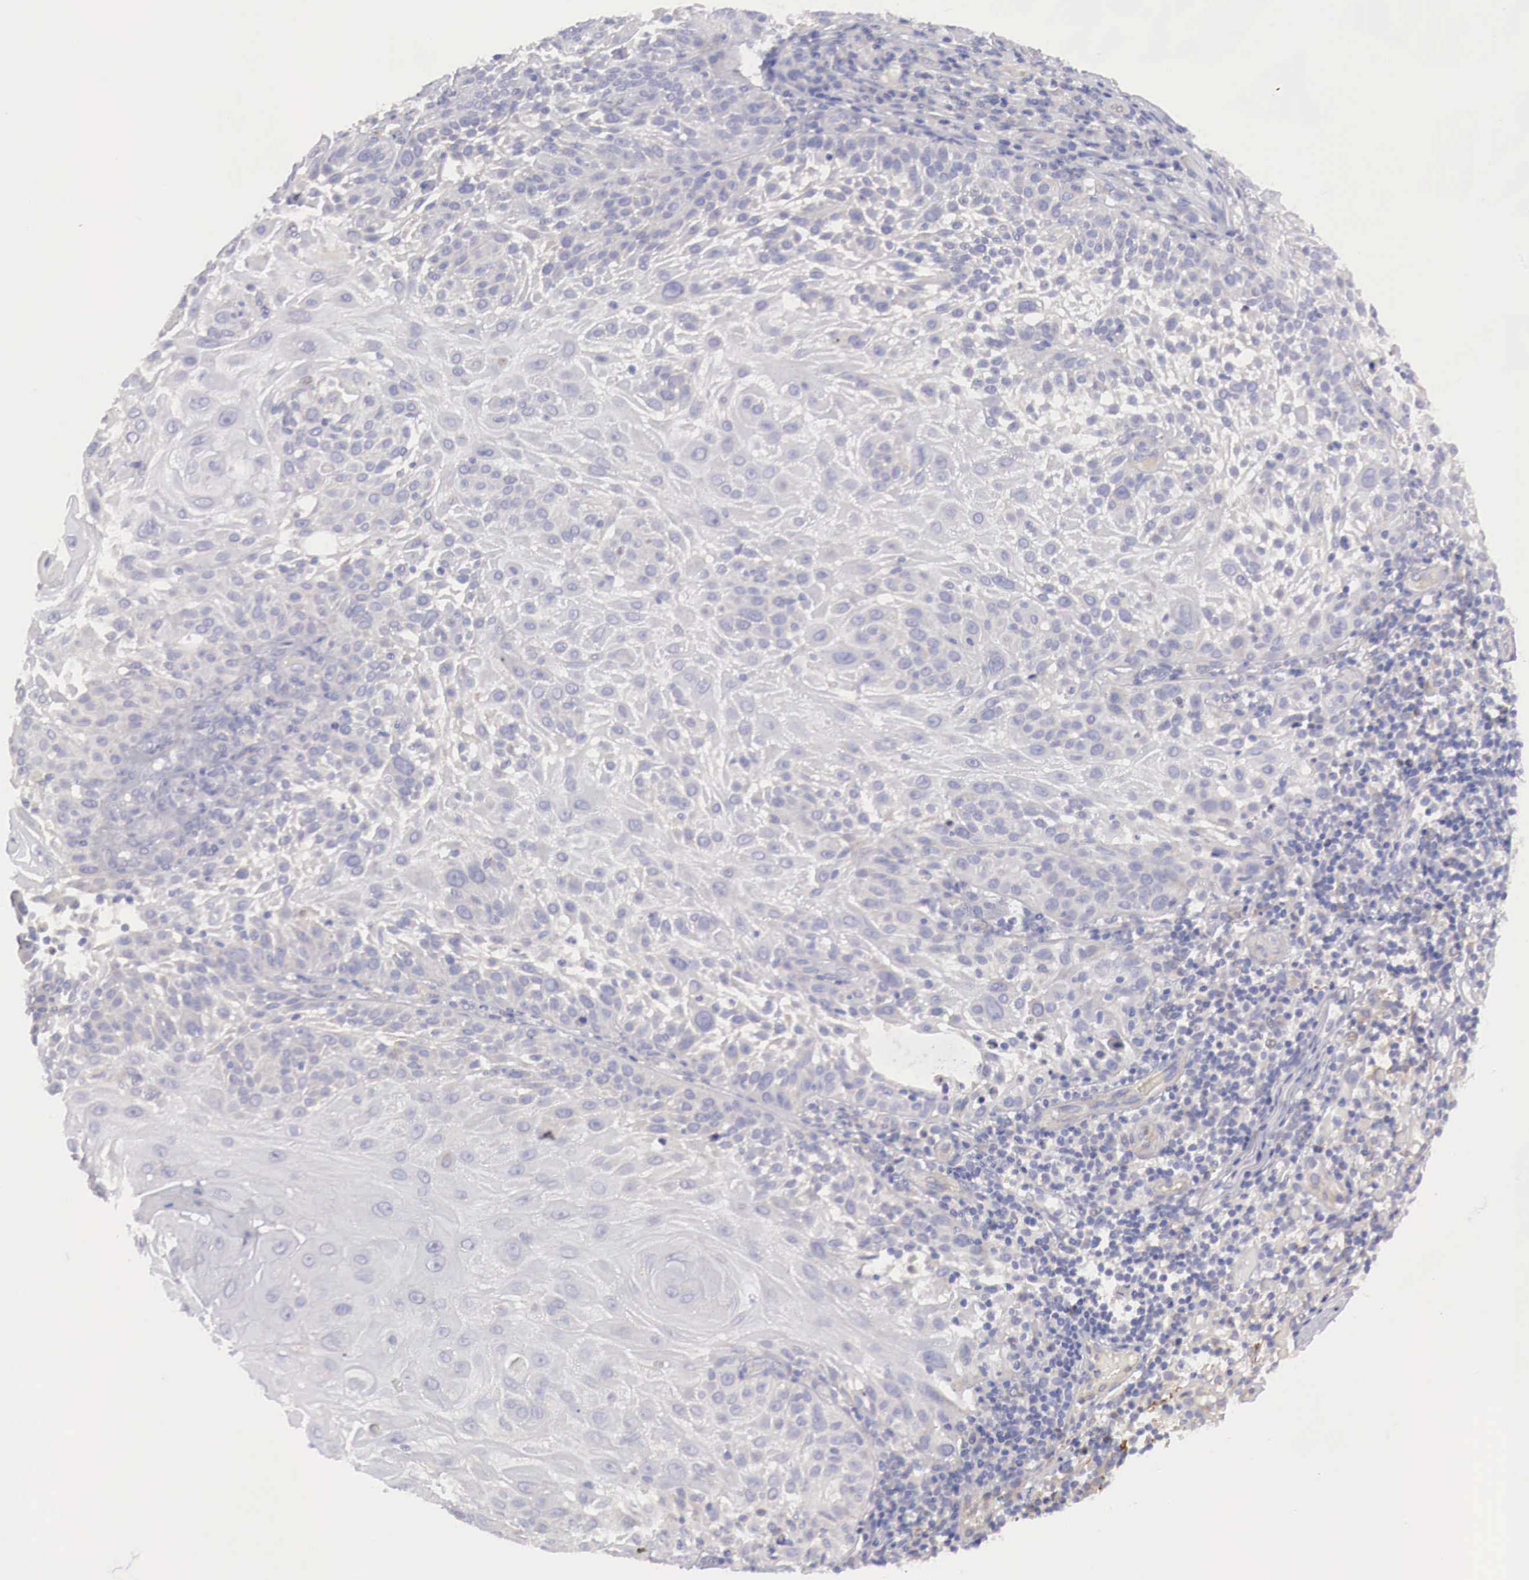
{"staining": {"intensity": "negative", "quantity": "none", "location": "none"}, "tissue": "skin cancer", "cell_type": "Tumor cells", "image_type": "cancer", "snomed": [{"axis": "morphology", "description": "Squamous cell carcinoma, NOS"}, {"axis": "topography", "description": "Skin"}], "caption": "An immunohistochemistry photomicrograph of skin cancer is shown. There is no staining in tumor cells of skin cancer.", "gene": "KLHDC7B", "patient": {"sex": "female", "age": 89}}